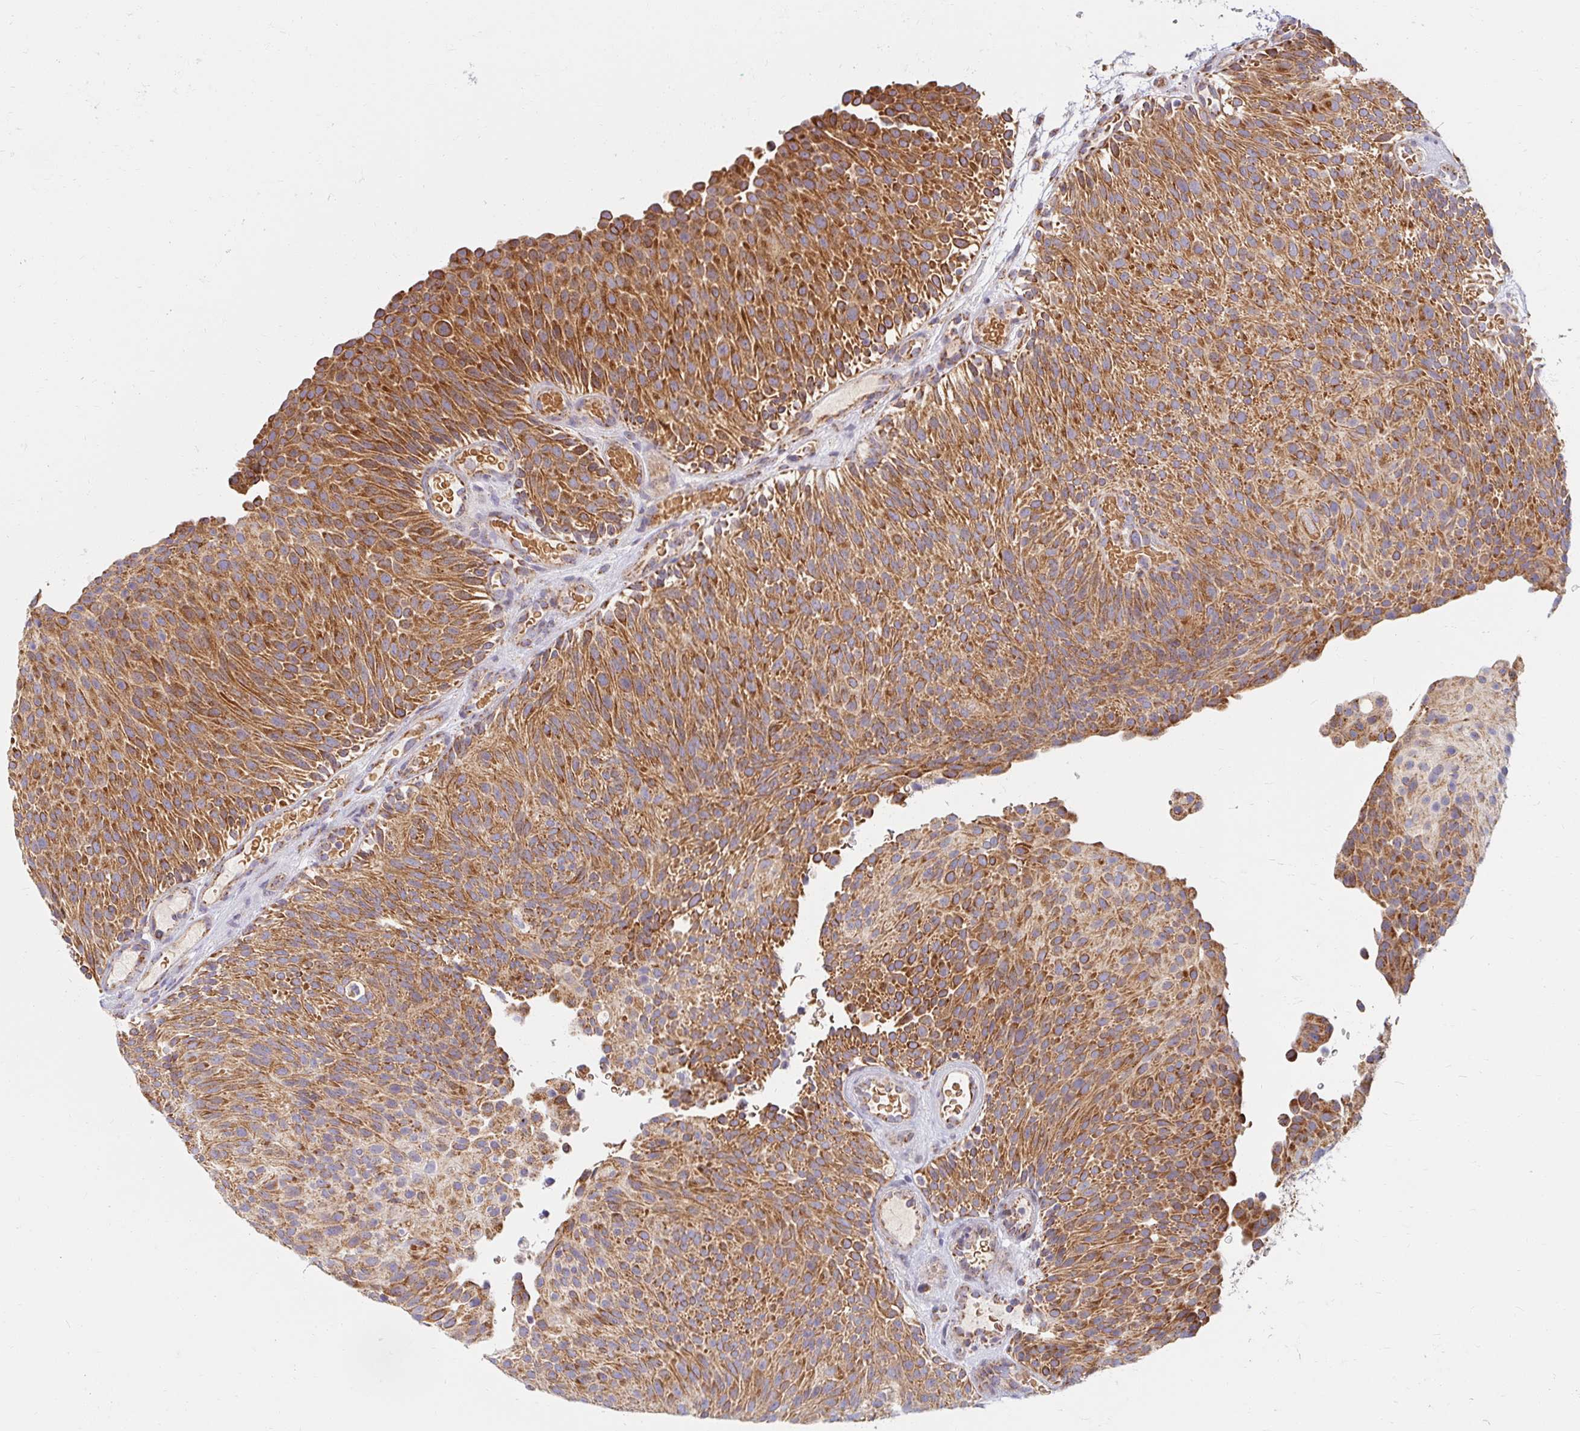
{"staining": {"intensity": "moderate", "quantity": ">75%", "location": "cytoplasmic/membranous"}, "tissue": "urothelial cancer", "cell_type": "Tumor cells", "image_type": "cancer", "snomed": [{"axis": "morphology", "description": "Urothelial carcinoma, Low grade"}, {"axis": "topography", "description": "Urinary bladder"}], "caption": "There is medium levels of moderate cytoplasmic/membranous positivity in tumor cells of urothelial cancer, as demonstrated by immunohistochemical staining (brown color).", "gene": "SKP2", "patient": {"sex": "male", "age": 78}}